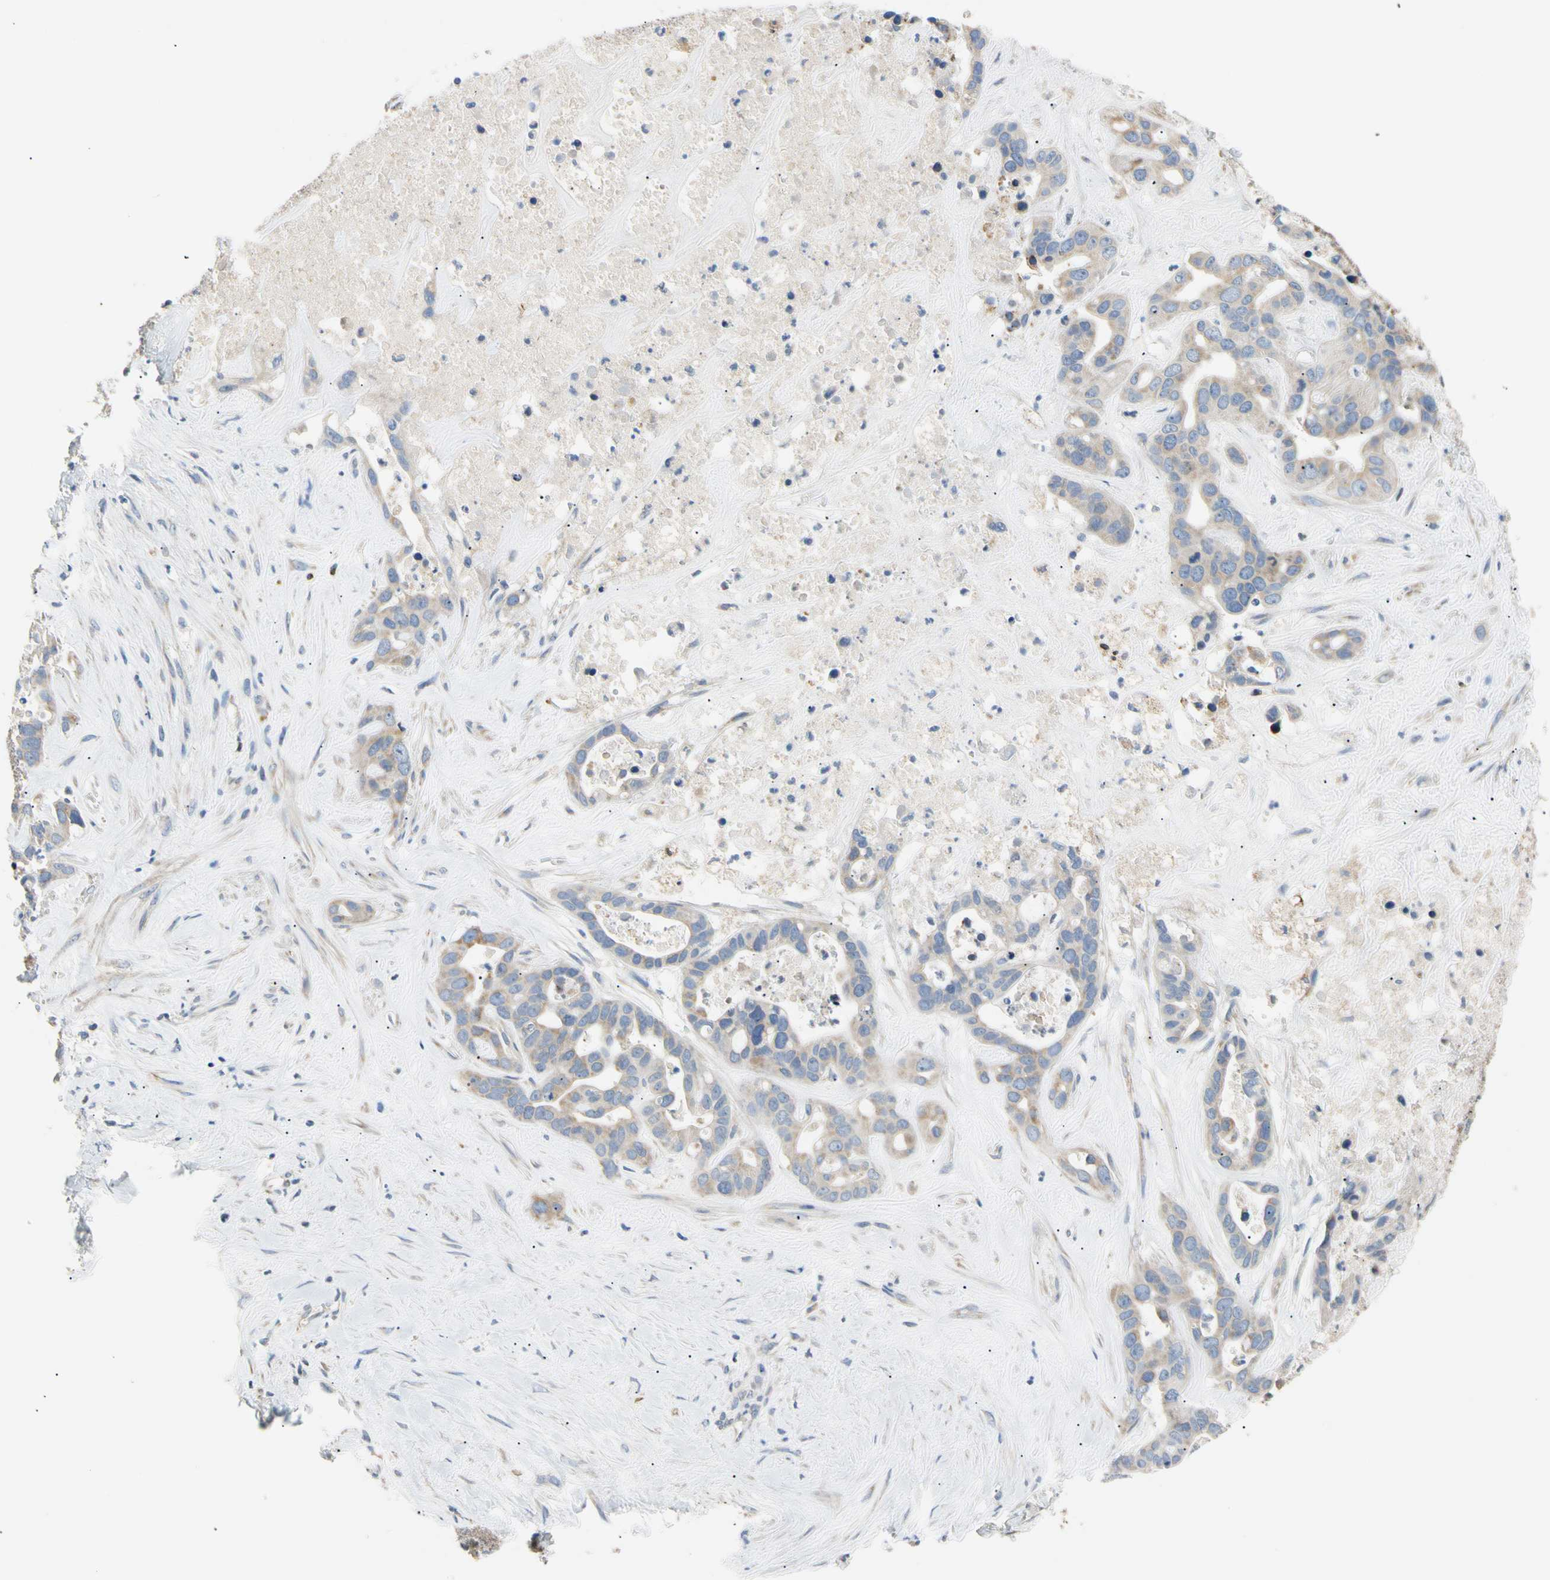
{"staining": {"intensity": "weak", "quantity": ">75%", "location": "cytoplasmic/membranous"}, "tissue": "liver cancer", "cell_type": "Tumor cells", "image_type": "cancer", "snomed": [{"axis": "morphology", "description": "Cholangiocarcinoma"}, {"axis": "topography", "description": "Liver"}], "caption": "Protein staining reveals weak cytoplasmic/membranous expression in about >75% of tumor cells in cholangiocarcinoma (liver).", "gene": "PLGRKT", "patient": {"sex": "female", "age": 65}}